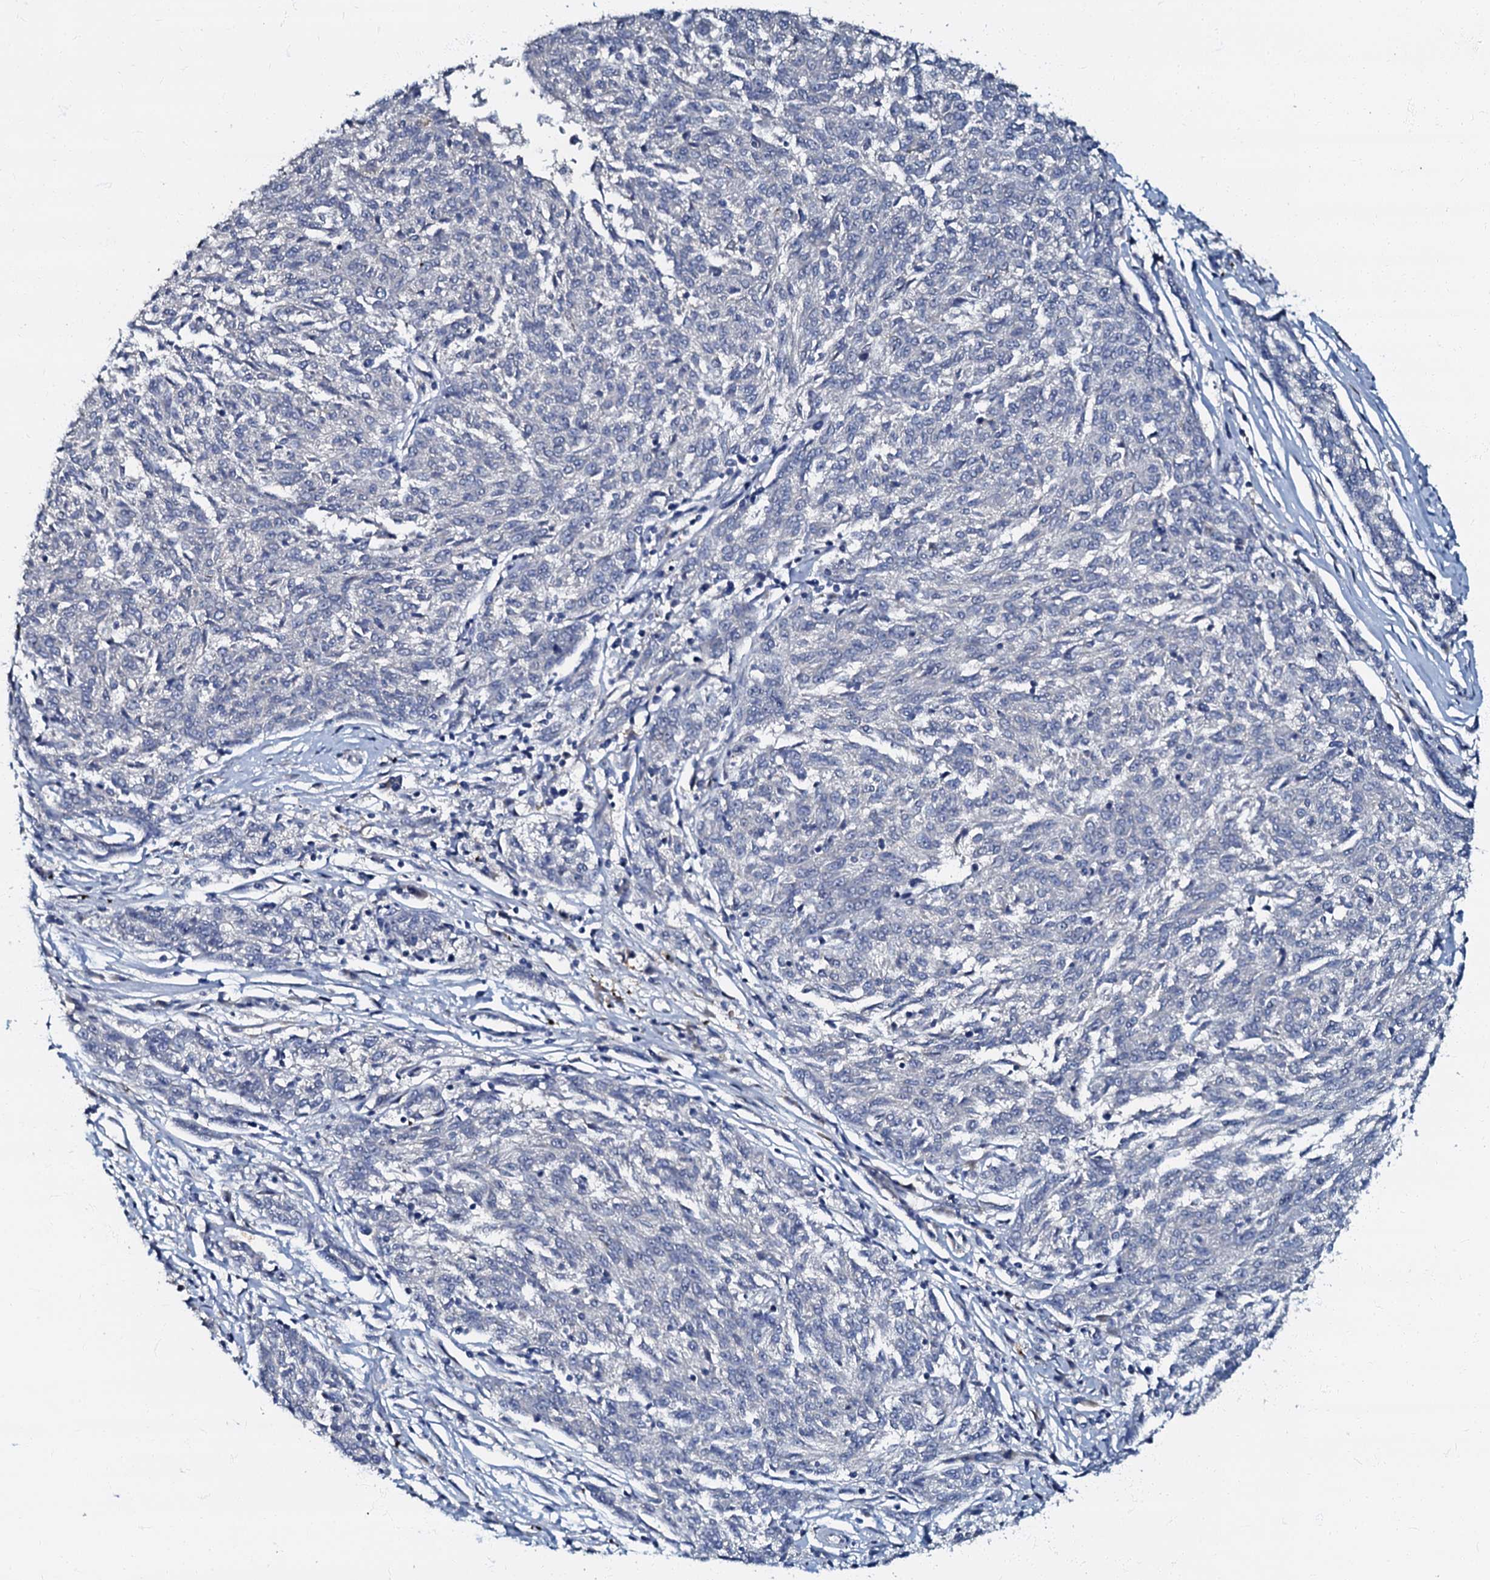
{"staining": {"intensity": "negative", "quantity": "none", "location": "none"}, "tissue": "melanoma", "cell_type": "Tumor cells", "image_type": "cancer", "snomed": [{"axis": "morphology", "description": "Malignant melanoma, NOS"}, {"axis": "topography", "description": "Skin"}], "caption": "High magnification brightfield microscopy of malignant melanoma stained with DAB (3,3'-diaminobenzidine) (brown) and counterstained with hematoxylin (blue): tumor cells show no significant expression.", "gene": "OLAH", "patient": {"sex": "female", "age": 72}}